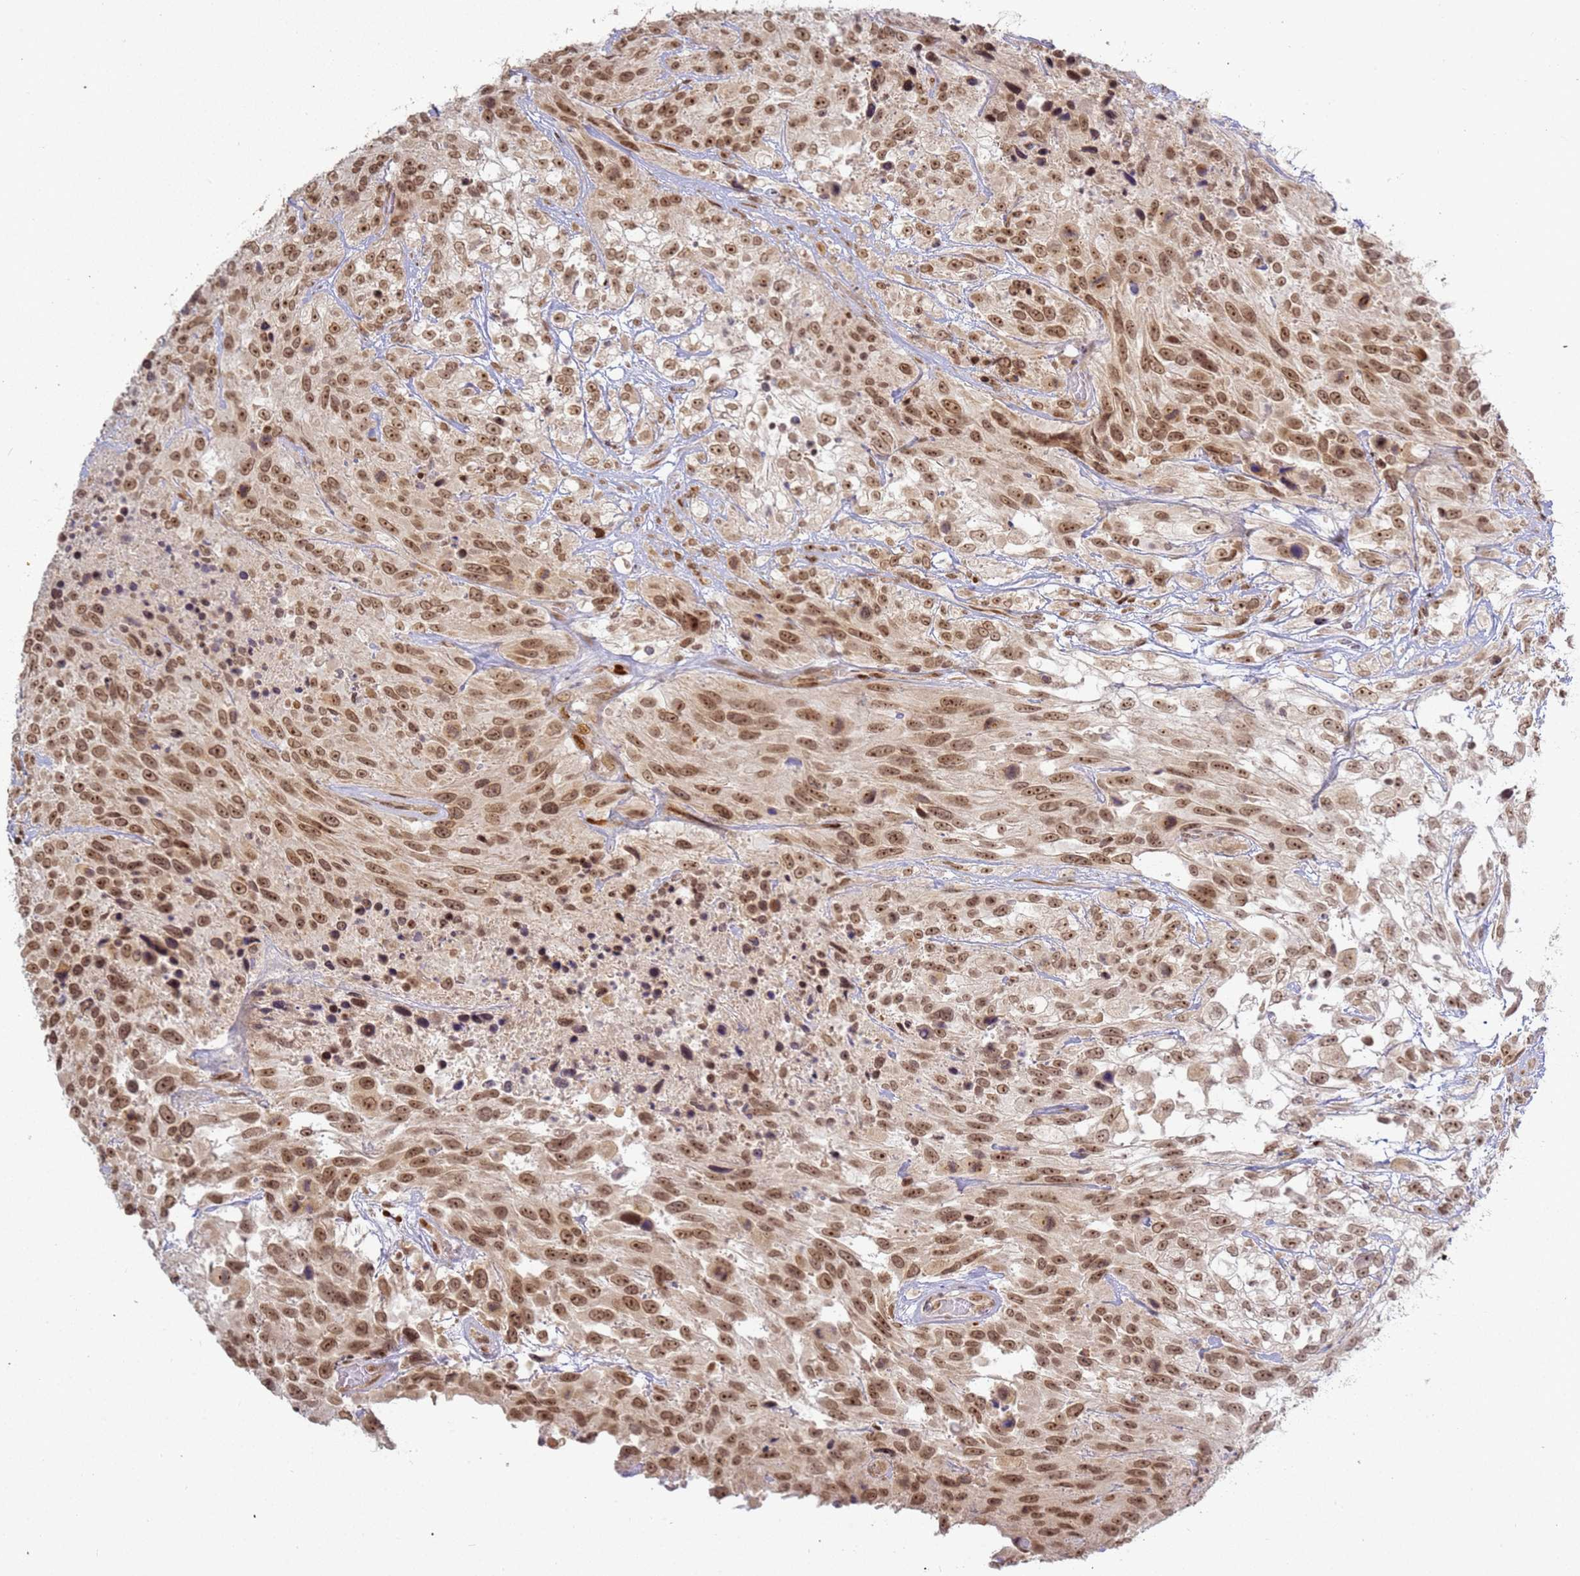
{"staining": {"intensity": "moderate", "quantity": ">75%", "location": "nuclear"}, "tissue": "urothelial cancer", "cell_type": "Tumor cells", "image_type": "cancer", "snomed": [{"axis": "morphology", "description": "Urothelial carcinoma, High grade"}, {"axis": "topography", "description": "Urinary bladder"}], "caption": "The histopathology image exhibits immunohistochemical staining of urothelial carcinoma (high-grade). There is moderate nuclear staining is present in about >75% of tumor cells.", "gene": "ABCA2", "patient": {"sex": "female", "age": 70}}